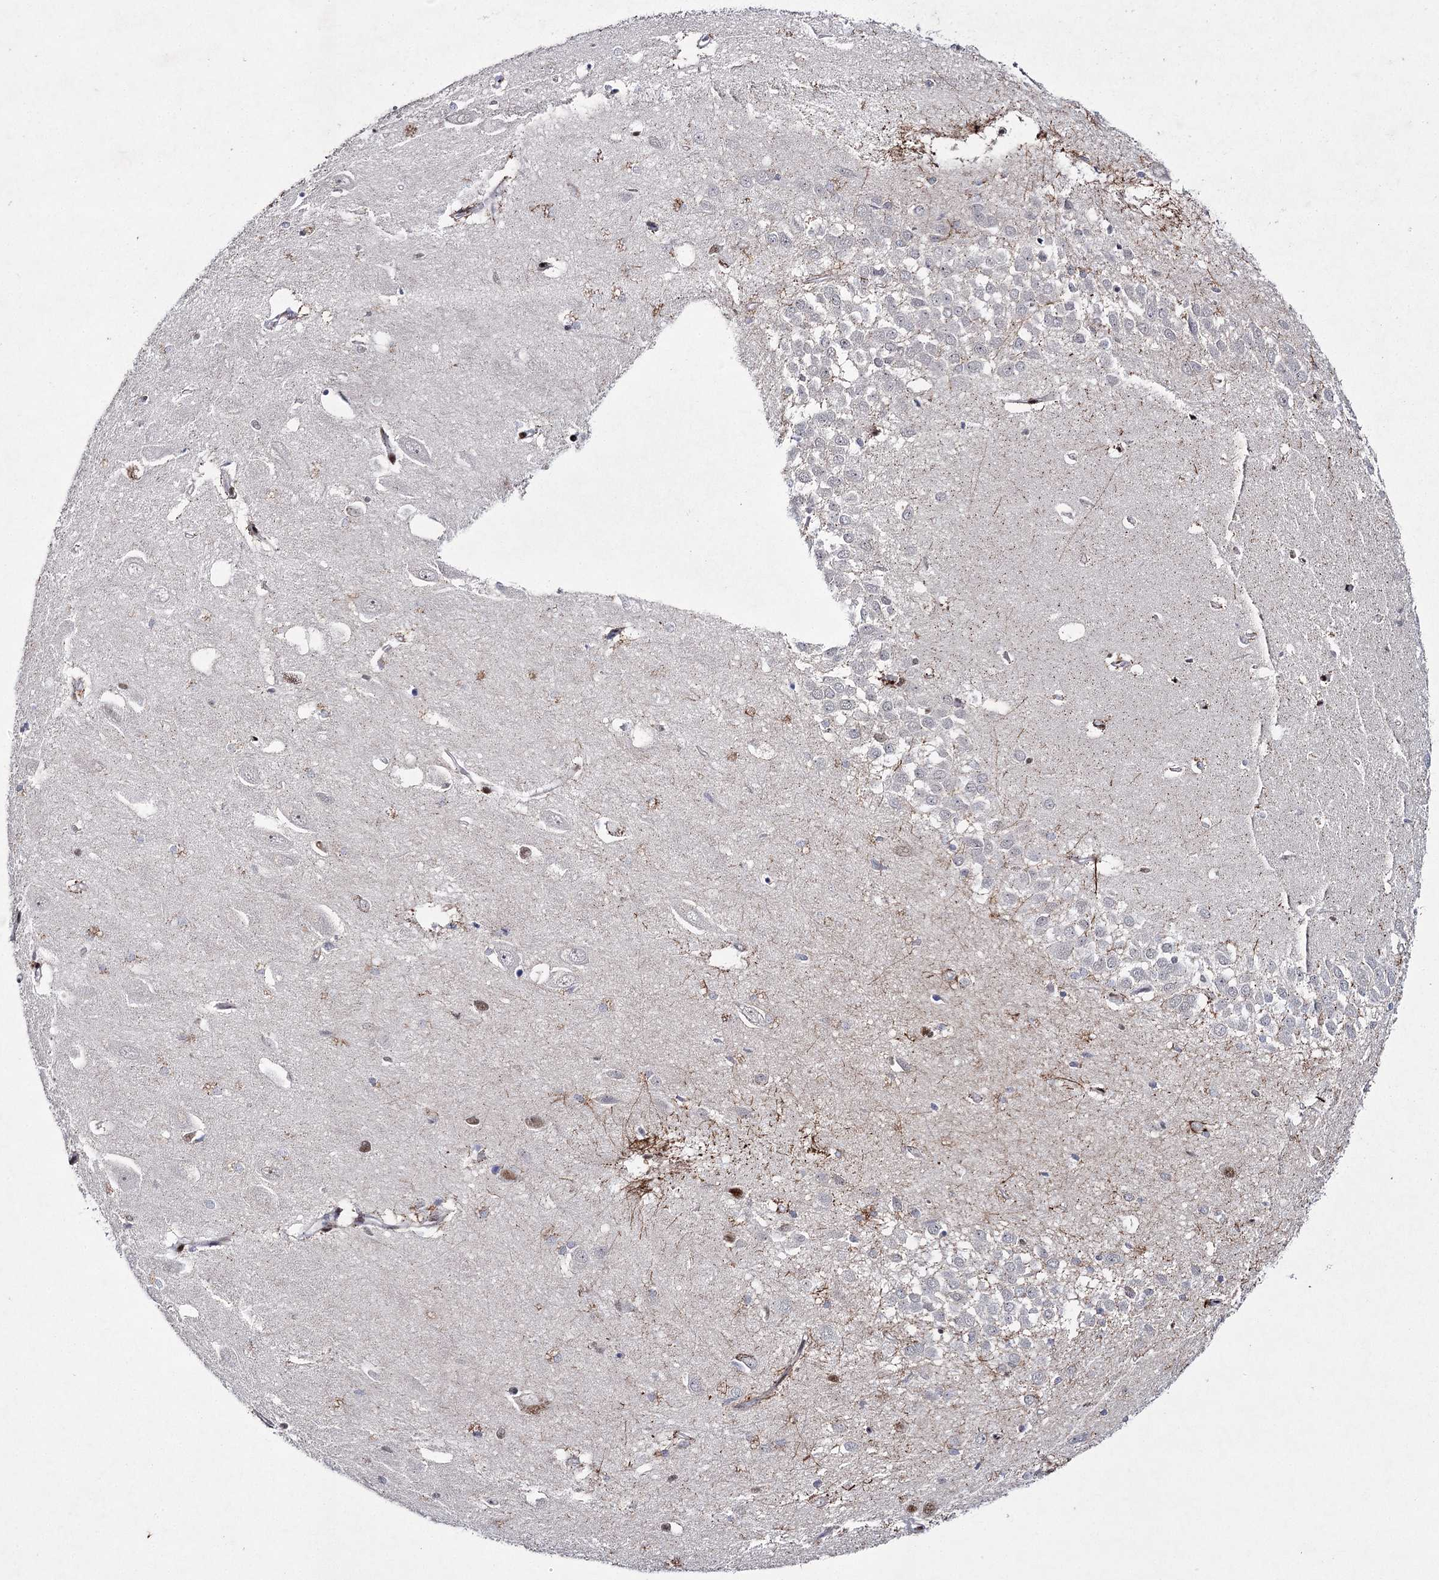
{"staining": {"intensity": "moderate", "quantity": "<25%", "location": "nuclear"}, "tissue": "hippocampus", "cell_type": "Glial cells", "image_type": "normal", "snomed": [{"axis": "morphology", "description": "Normal tissue, NOS"}, {"axis": "topography", "description": "Hippocampus"}], "caption": "DAB immunohistochemical staining of unremarkable hippocampus displays moderate nuclear protein positivity in approximately <25% of glial cells. The protein of interest is shown in brown color, while the nuclei are stained blue.", "gene": "SCAF8", "patient": {"sex": "female", "age": 64}}